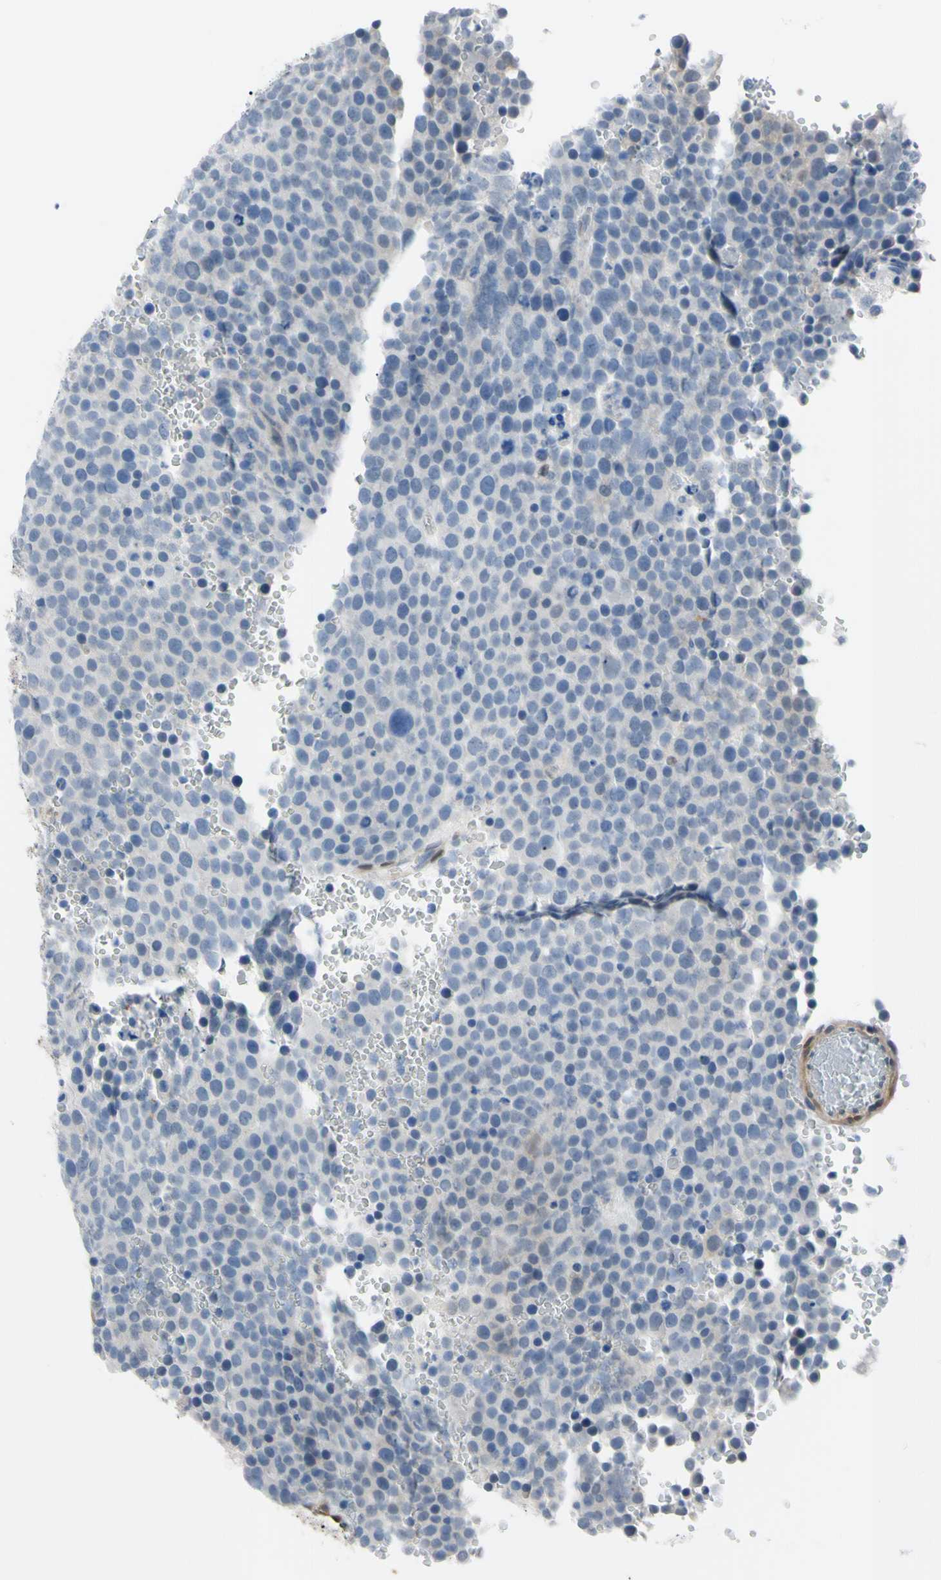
{"staining": {"intensity": "negative", "quantity": "none", "location": "none"}, "tissue": "testis cancer", "cell_type": "Tumor cells", "image_type": "cancer", "snomed": [{"axis": "morphology", "description": "Seminoma, NOS"}, {"axis": "topography", "description": "Testis"}], "caption": "High magnification brightfield microscopy of seminoma (testis) stained with DAB (brown) and counterstained with hematoxylin (blue): tumor cells show no significant expression. Brightfield microscopy of IHC stained with DAB (brown) and hematoxylin (blue), captured at high magnification.", "gene": "NOL3", "patient": {"sex": "male", "age": 71}}